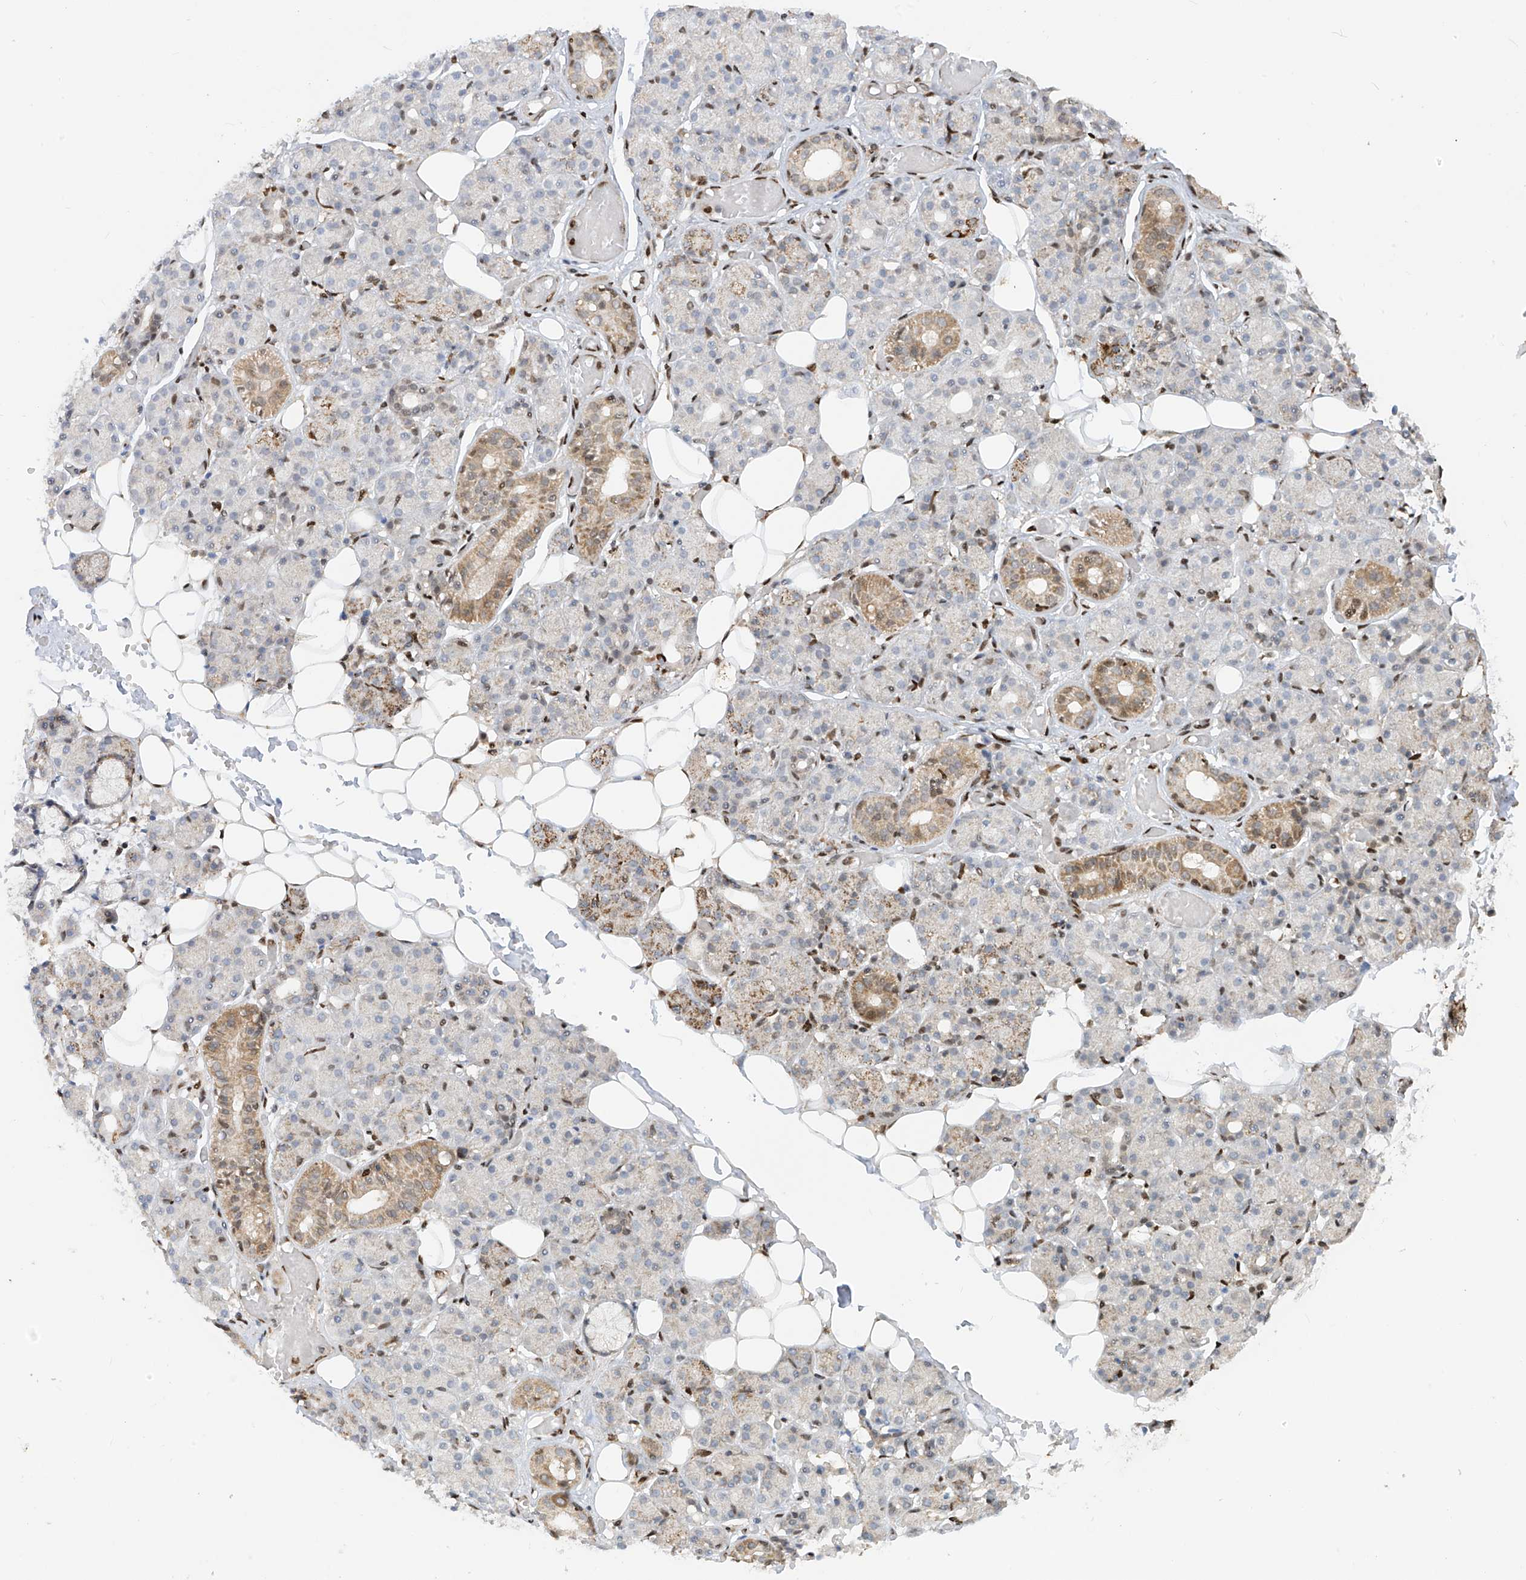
{"staining": {"intensity": "moderate", "quantity": "<25%", "location": "cytoplasmic/membranous"}, "tissue": "salivary gland", "cell_type": "Glandular cells", "image_type": "normal", "snomed": [{"axis": "morphology", "description": "Normal tissue, NOS"}, {"axis": "topography", "description": "Salivary gland"}], "caption": "Immunohistochemical staining of normal human salivary gland reveals low levels of moderate cytoplasmic/membranous positivity in about <25% of glandular cells.", "gene": "PM20D2", "patient": {"sex": "male", "age": 63}}